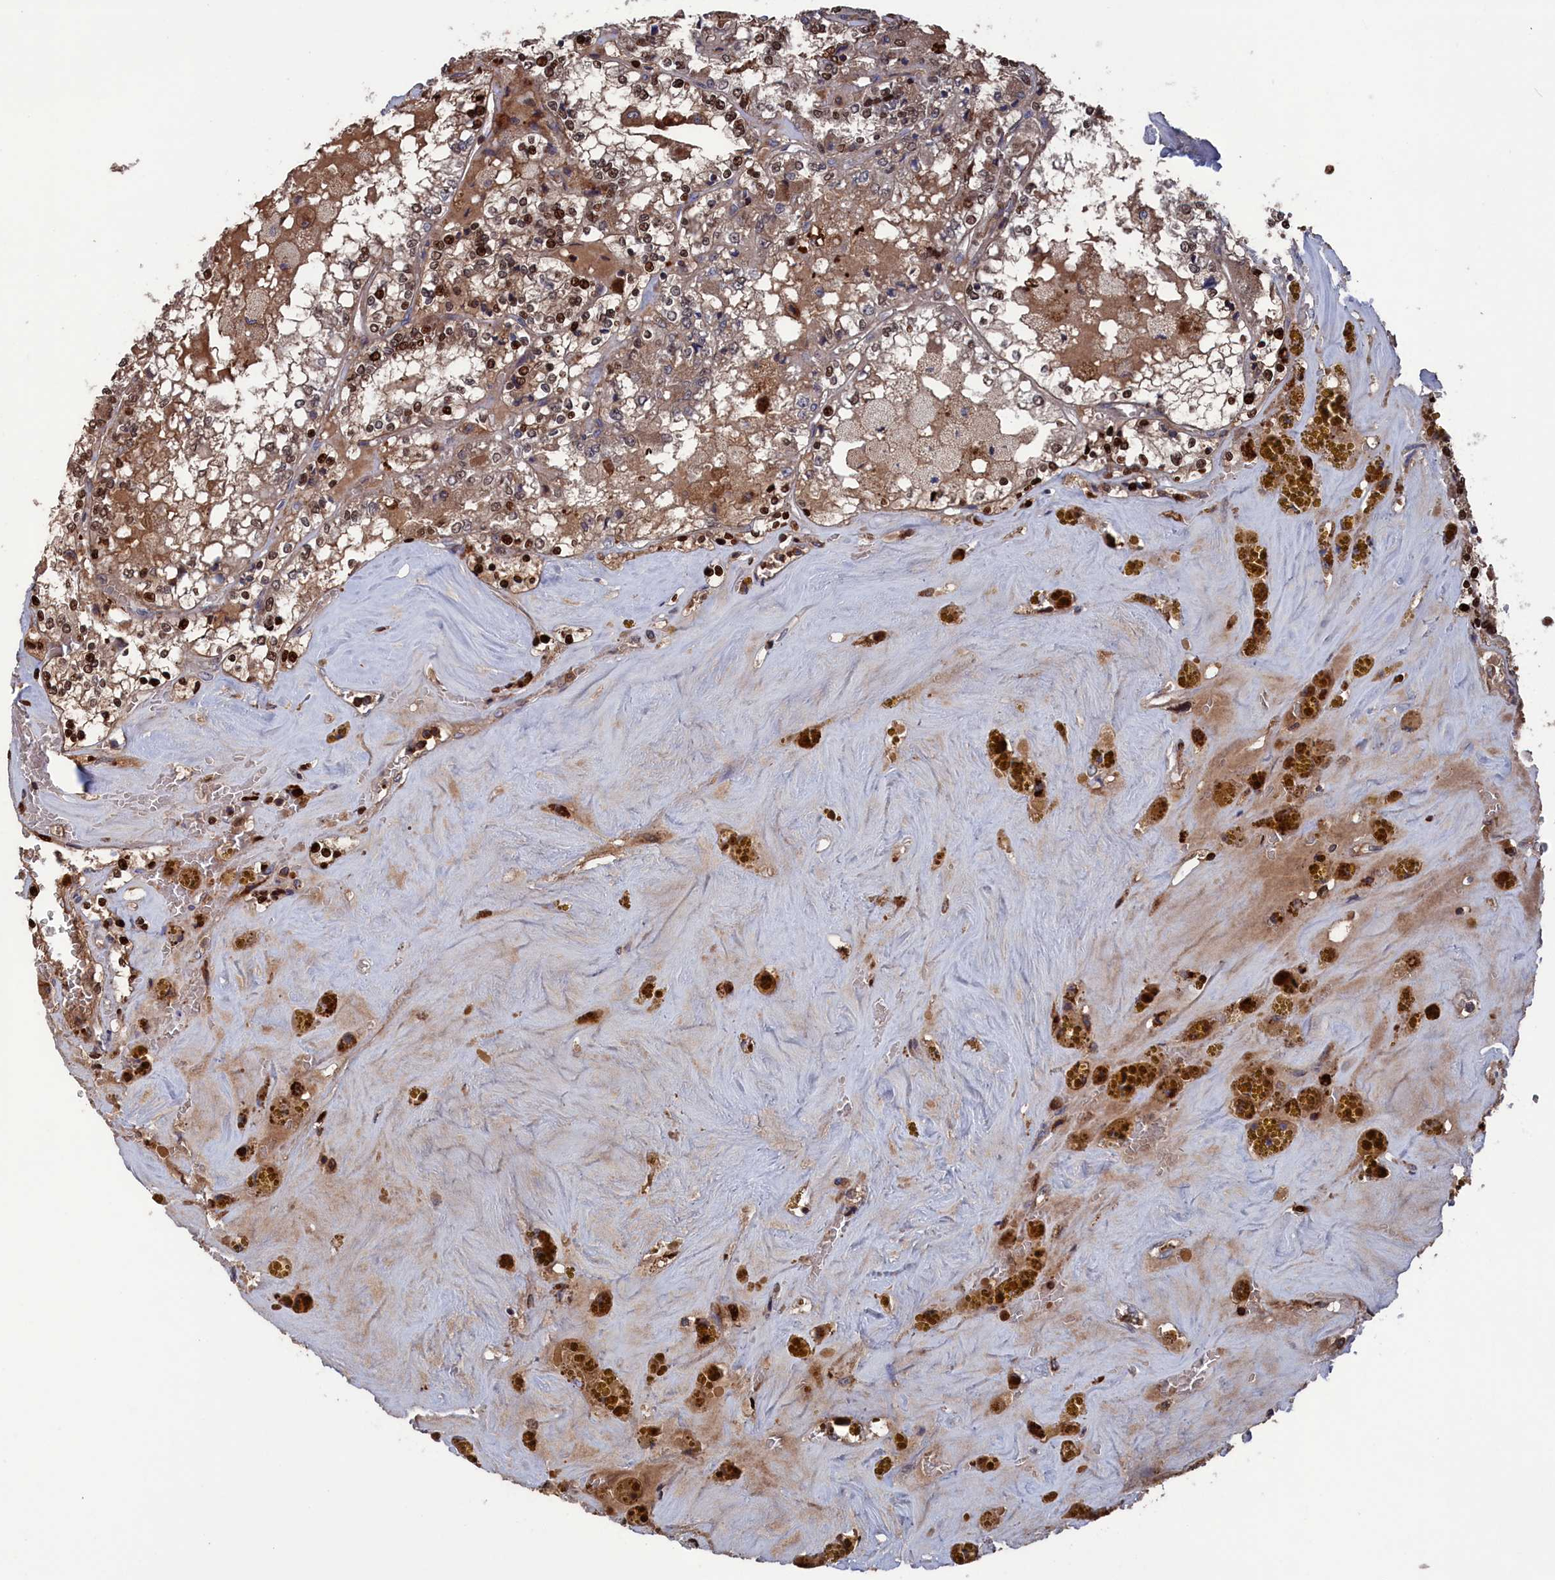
{"staining": {"intensity": "moderate", "quantity": "25%-75%", "location": "cytoplasmic/membranous,nuclear"}, "tissue": "renal cancer", "cell_type": "Tumor cells", "image_type": "cancer", "snomed": [{"axis": "morphology", "description": "Adenocarcinoma, NOS"}, {"axis": "topography", "description": "Kidney"}], "caption": "Adenocarcinoma (renal) was stained to show a protein in brown. There is medium levels of moderate cytoplasmic/membranous and nuclear positivity in about 25%-75% of tumor cells.", "gene": "PLA2G15", "patient": {"sex": "female", "age": 56}}